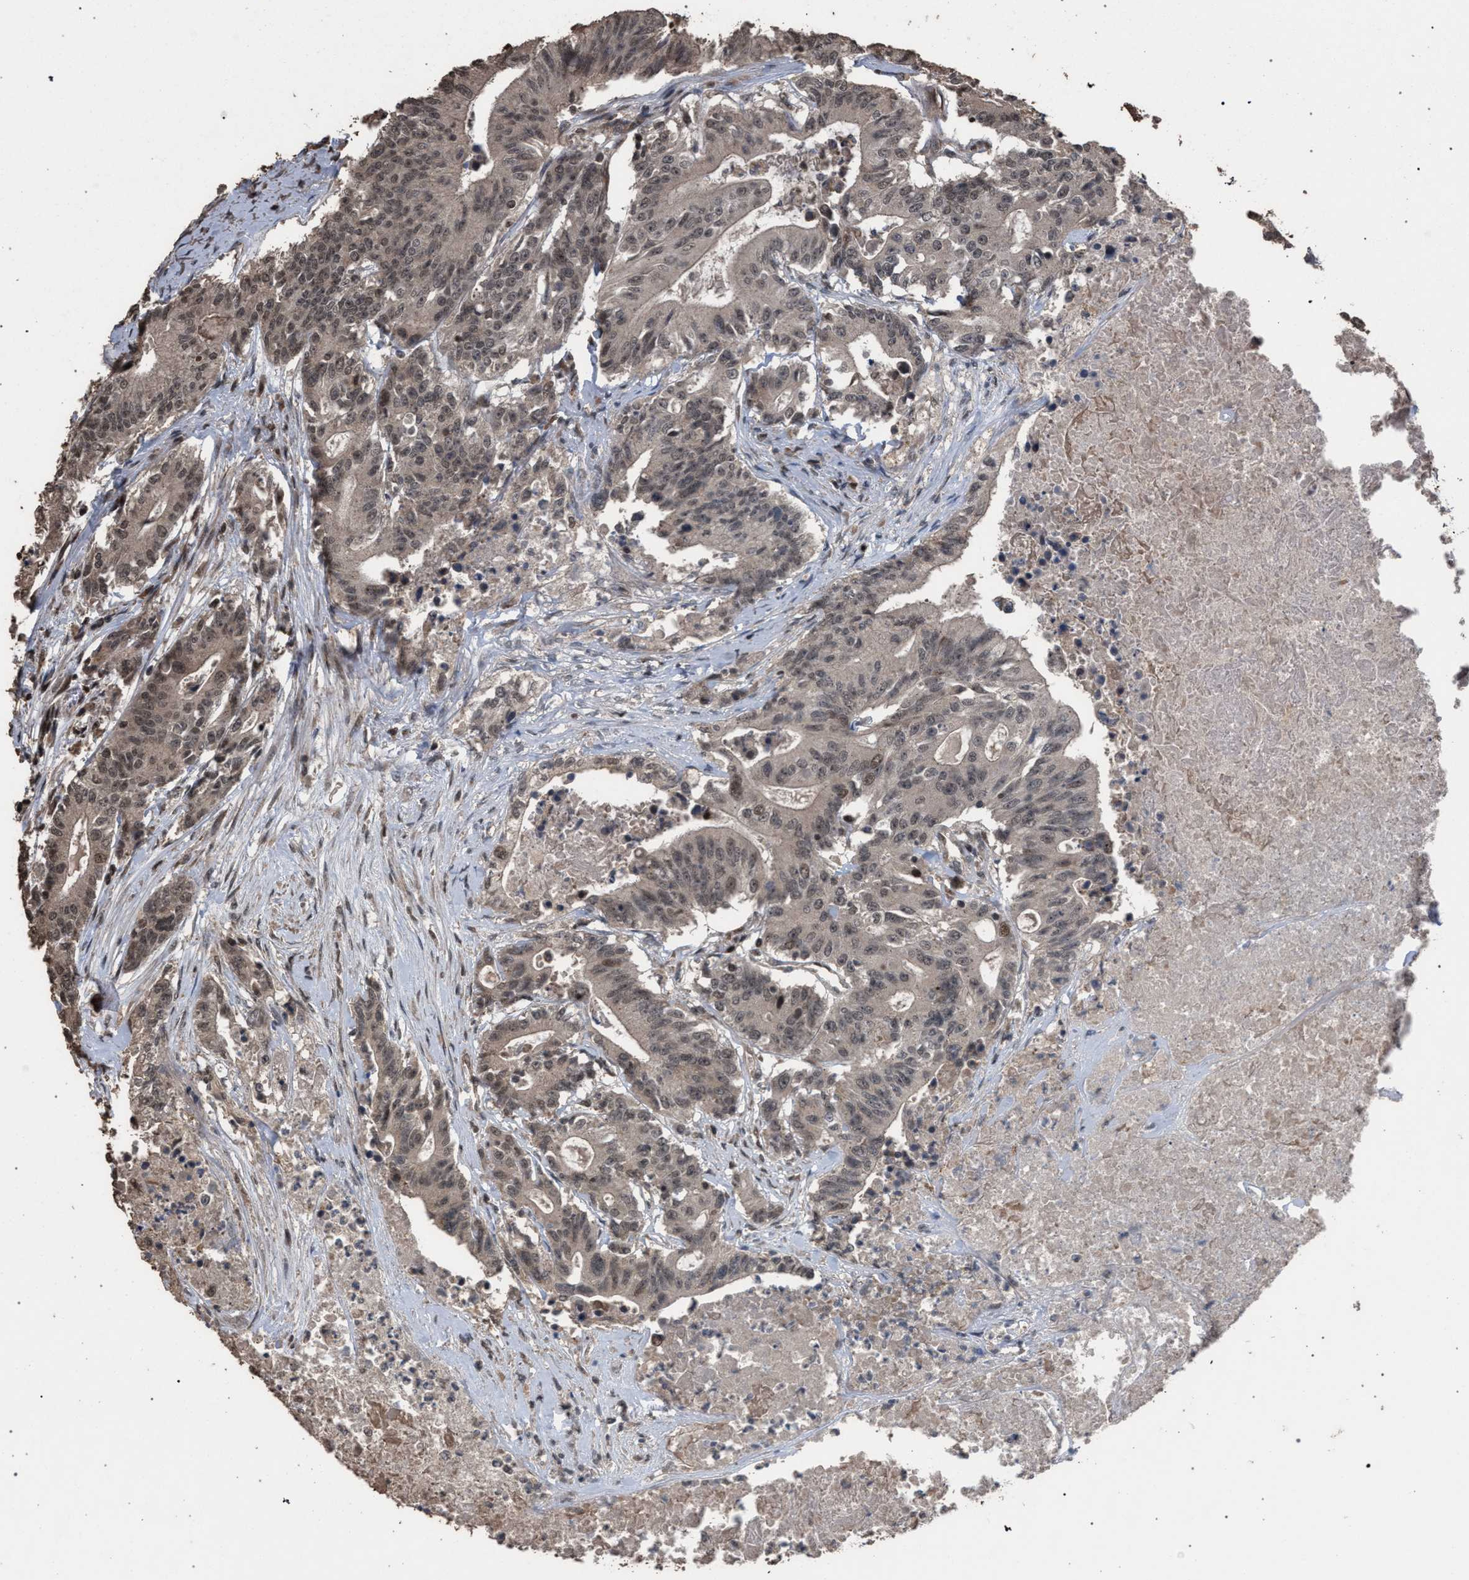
{"staining": {"intensity": "weak", "quantity": ">75%", "location": "cytoplasmic/membranous,nuclear"}, "tissue": "colorectal cancer", "cell_type": "Tumor cells", "image_type": "cancer", "snomed": [{"axis": "morphology", "description": "Adenocarcinoma, NOS"}, {"axis": "topography", "description": "Colon"}], "caption": "A high-resolution photomicrograph shows immunohistochemistry (IHC) staining of colorectal adenocarcinoma, which shows weak cytoplasmic/membranous and nuclear expression in about >75% of tumor cells. (IHC, brightfield microscopy, high magnification).", "gene": "NAA35", "patient": {"sex": "female", "age": 77}}